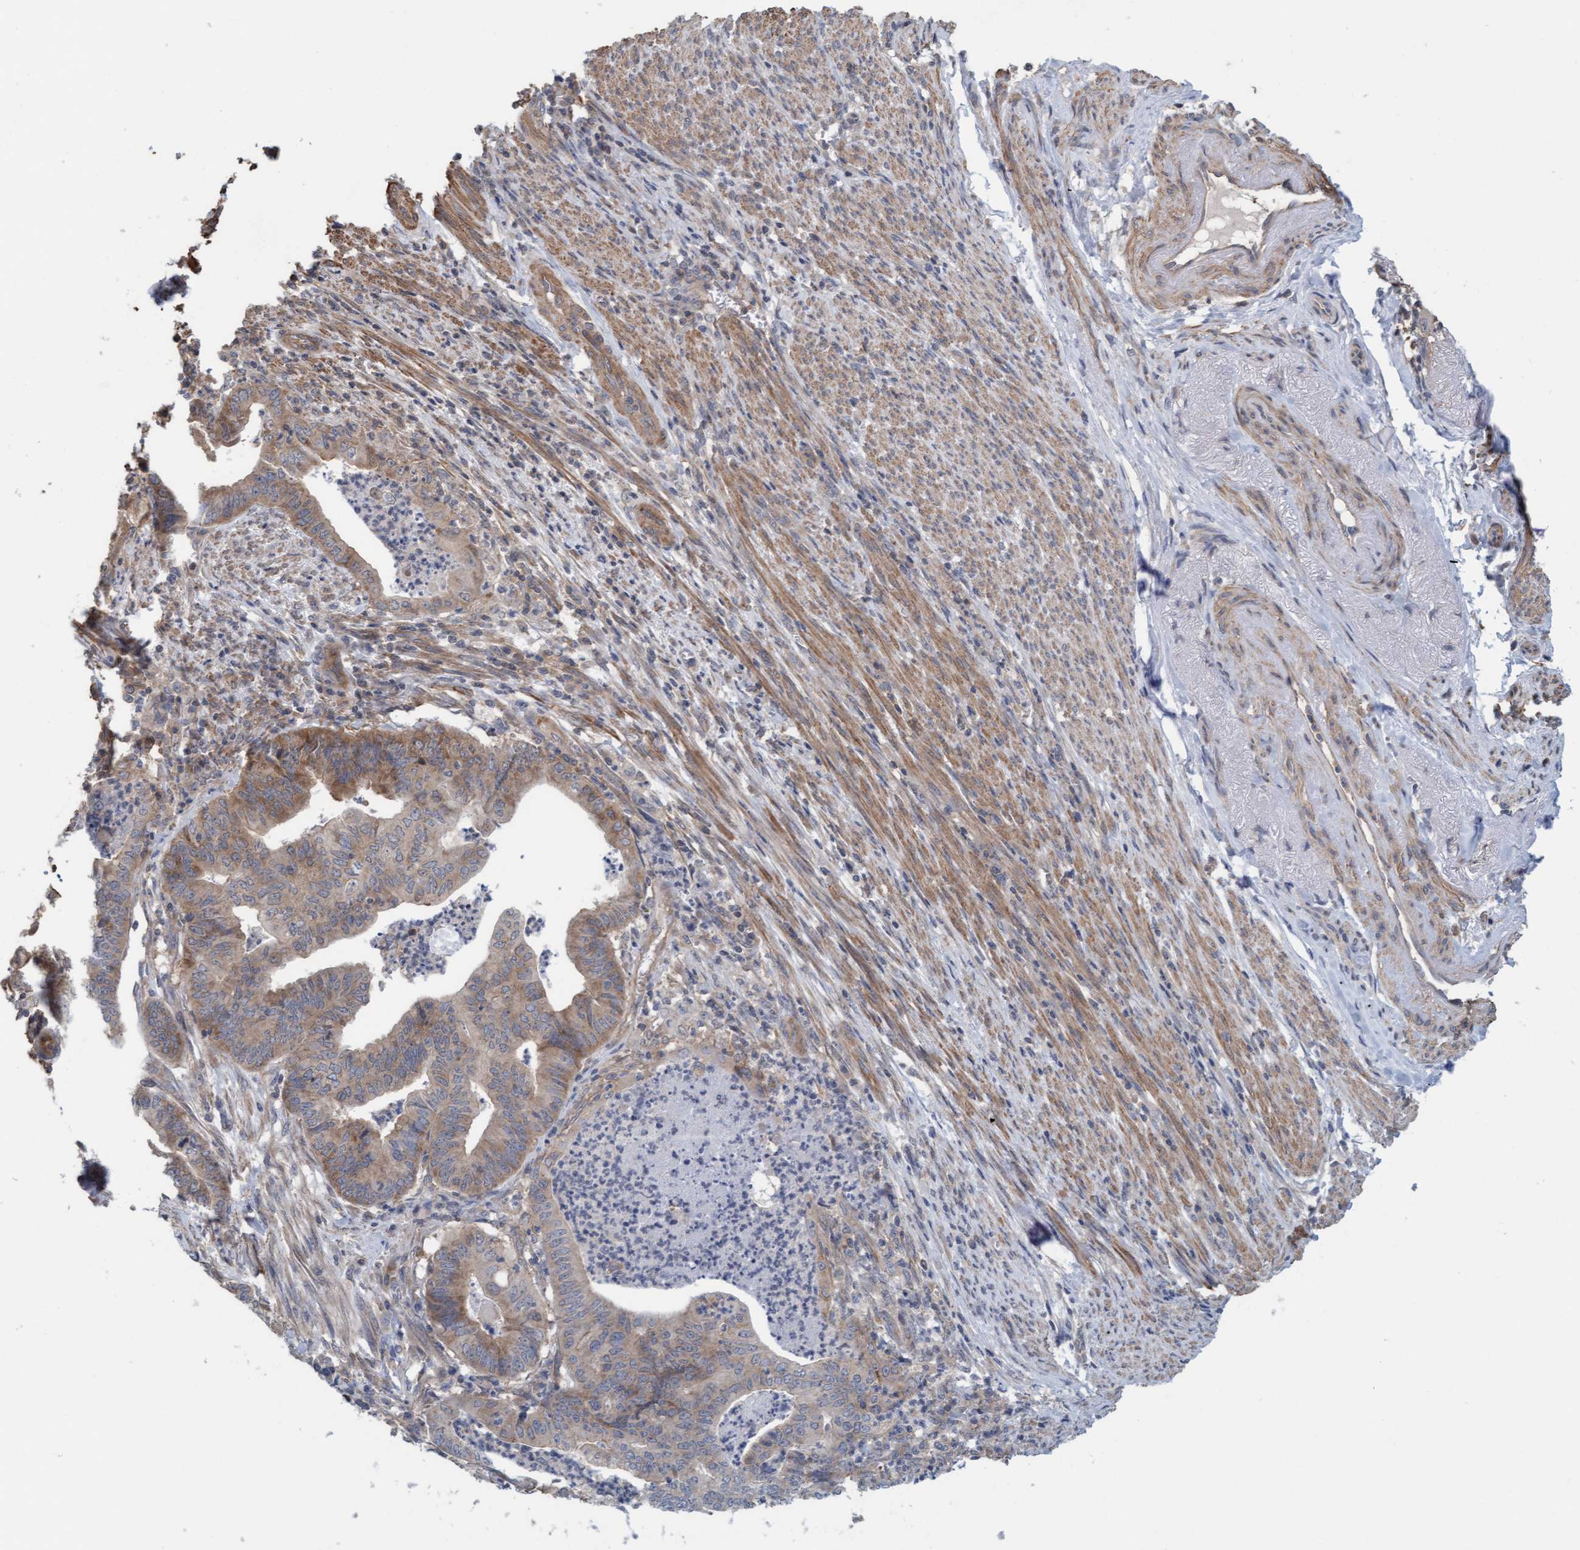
{"staining": {"intensity": "weak", "quantity": ">75%", "location": "cytoplasmic/membranous"}, "tissue": "endometrial cancer", "cell_type": "Tumor cells", "image_type": "cancer", "snomed": [{"axis": "morphology", "description": "Polyp, NOS"}, {"axis": "morphology", "description": "Adenocarcinoma, NOS"}, {"axis": "morphology", "description": "Adenoma, NOS"}, {"axis": "topography", "description": "Endometrium"}], "caption": "Weak cytoplasmic/membranous expression is seen in about >75% of tumor cells in endometrial polyp.", "gene": "FXR2", "patient": {"sex": "female", "age": 79}}